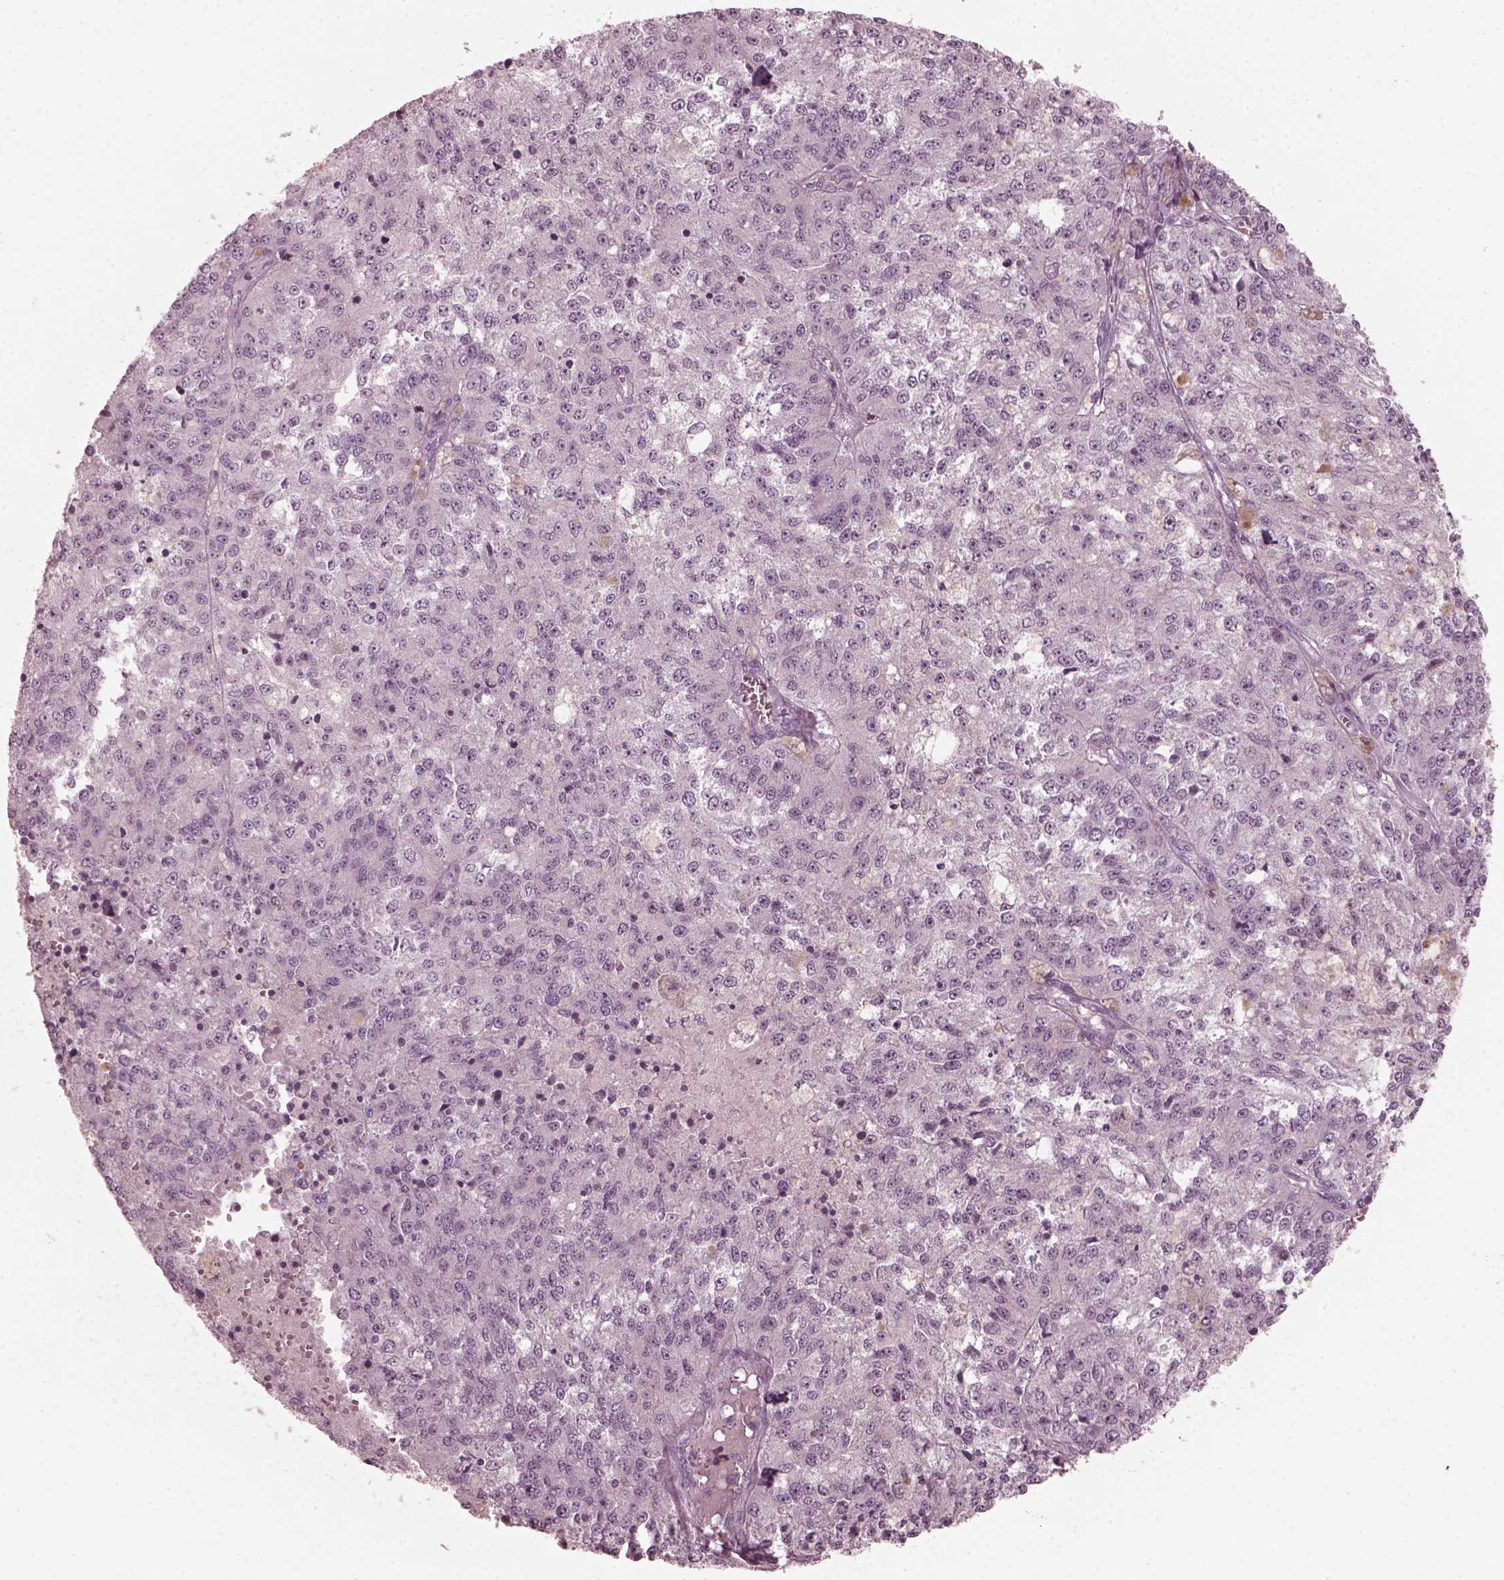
{"staining": {"intensity": "negative", "quantity": "none", "location": "none"}, "tissue": "melanoma", "cell_type": "Tumor cells", "image_type": "cancer", "snomed": [{"axis": "morphology", "description": "Malignant melanoma, Metastatic site"}, {"axis": "topography", "description": "Lymph node"}], "caption": "Malignant melanoma (metastatic site) was stained to show a protein in brown. There is no significant expression in tumor cells.", "gene": "SAXO2", "patient": {"sex": "female", "age": 64}}